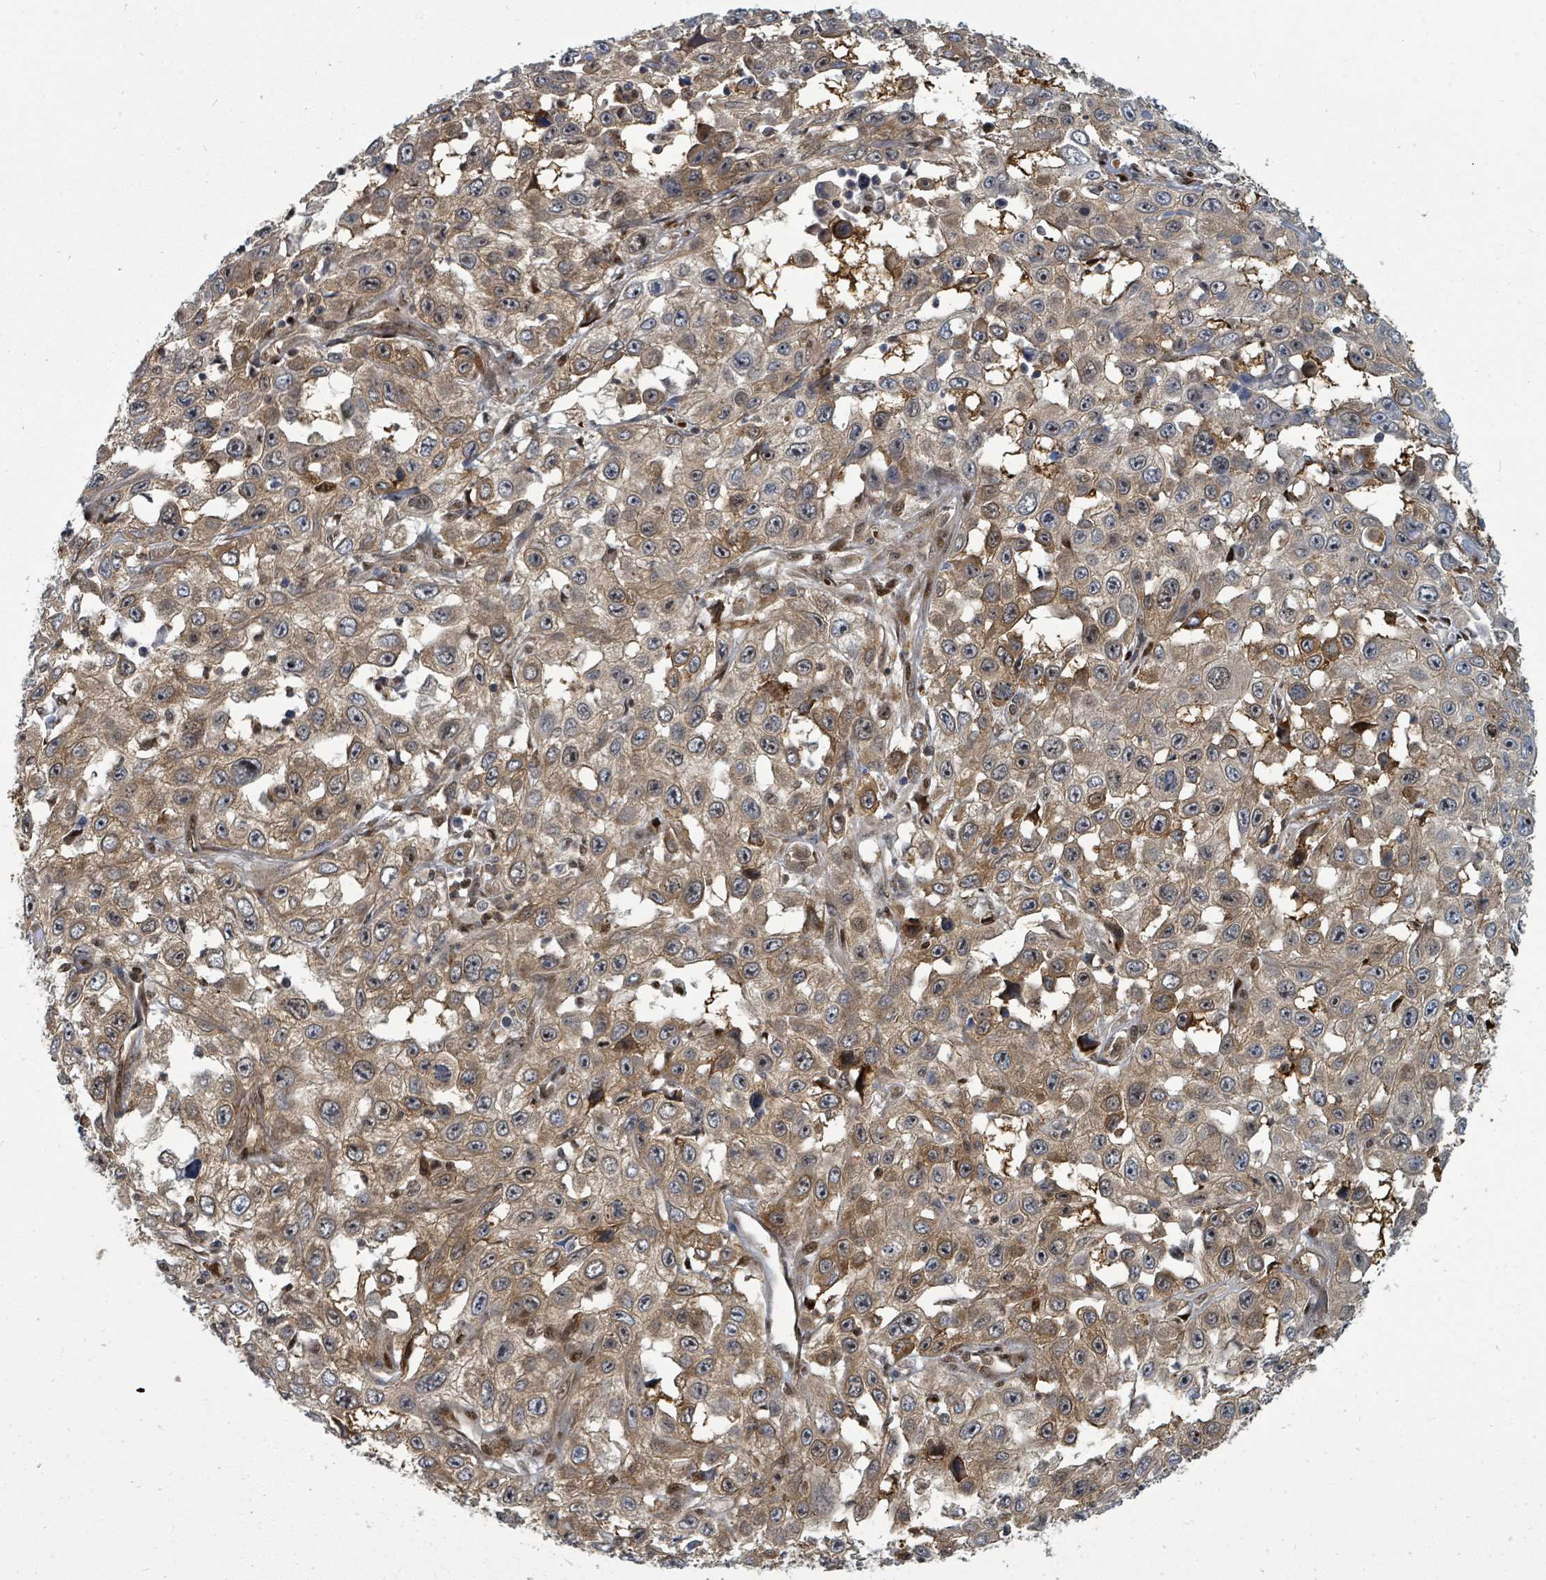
{"staining": {"intensity": "moderate", "quantity": ">75%", "location": "cytoplasmic/membranous,nuclear"}, "tissue": "skin cancer", "cell_type": "Tumor cells", "image_type": "cancer", "snomed": [{"axis": "morphology", "description": "Squamous cell carcinoma, NOS"}, {"axis": "topography", "description": "Skin"}], "caption": "Skin cancer tissue reveals moderate cytoplasmic/membranous and nuclear staining in approximately >75% of tumor cells", "gene": "TRDMT1", "patient": {"sex": "male", "age": 82}}